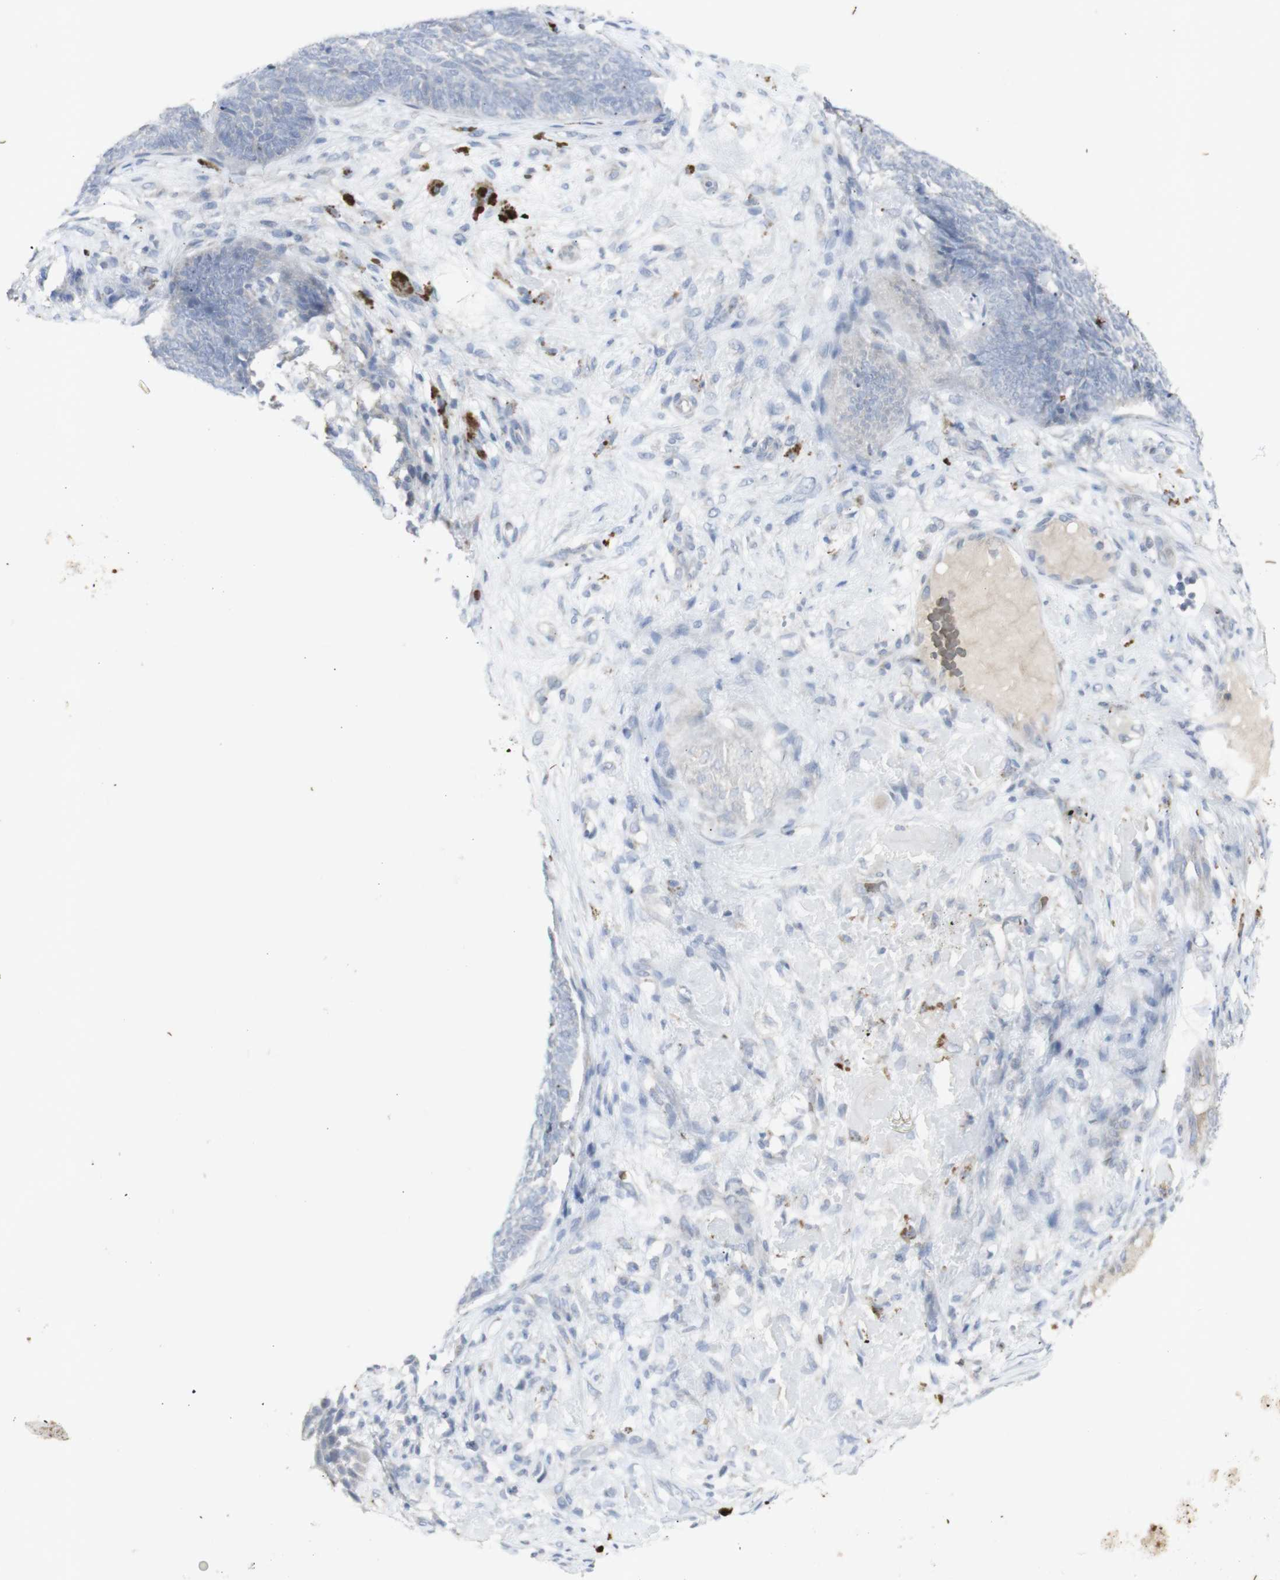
{"staining": {"intensity": "negative", "quantity": "none", "location": "none"}, "tissue": "skin cancer", "cell_type": "Tumor cells", "image_type": "cancer", "snomed": [{"axis": "morphology", "description": "Basal cell carcinoma"}, {"axis": "topography", "description": "Skin"}], "caption": "Tumor cells are negative for brown protein staining in skin basal cell carcinoma. The staining is performed using DAB (3,3'-diaminobenzidine) brown chromogen with nuclei counter-stained in using hematoxylin.", "gene": "INS", "patient": {"sex": "female", "age": 84}}